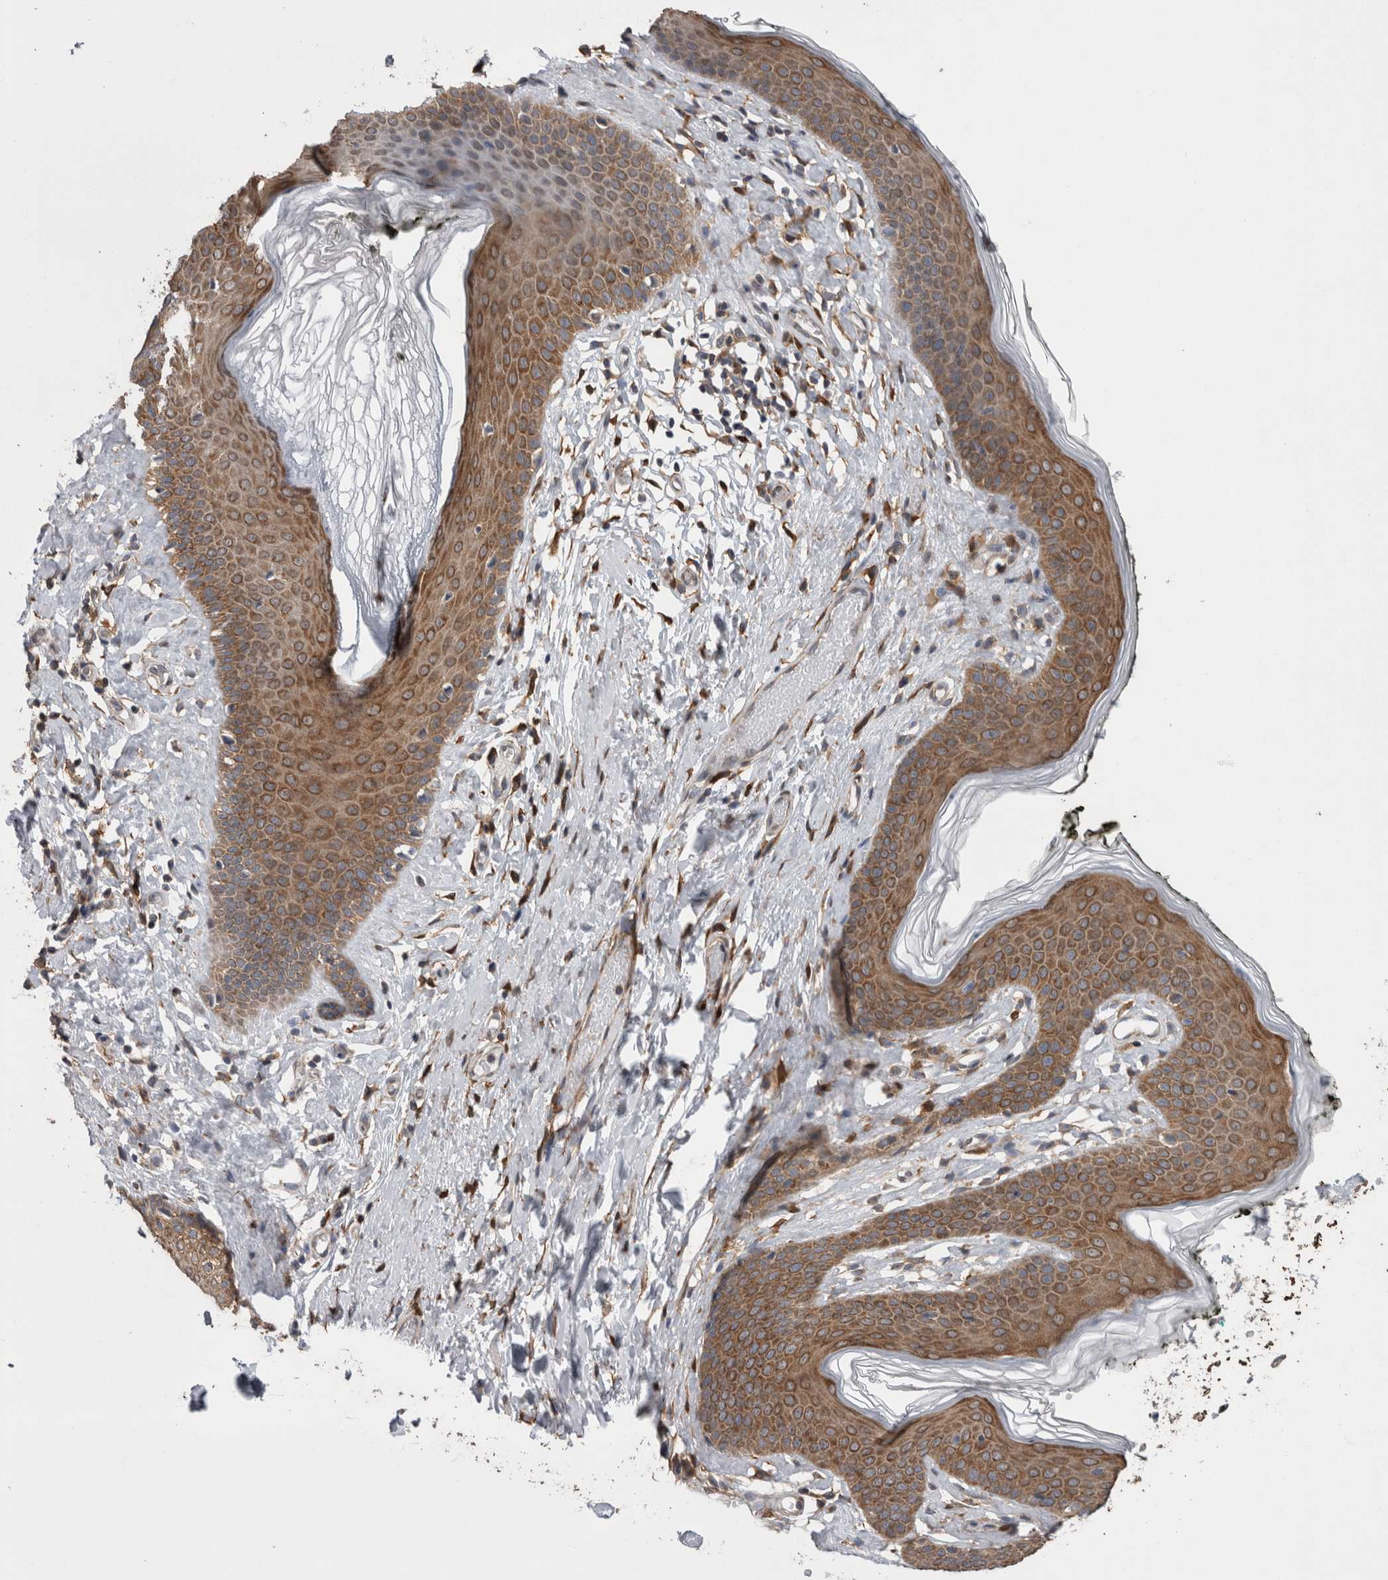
{"staining": {"intensity": "moderate", "quantity": ">75%", "location": "cytoplasmic/membranous"}, "tissue": "skin", "cell_type": "Epidermal cells", "image_type": "normal", "snomed": [{"axis": "morphology", "description": "Normal tissue, NOS"}, {"axis": "morphology", "description": "Inflammation, NOS"}, {"axis": "topography", "description": "Vulva"}], "caption": "This micrograph demonstrates immunohistochemistry staining of normal skin, with medium moderate cytoplasmic/membranous staining in approximately >75% of epidermal cells.", "gene": "DDX6", "patient": {"sex": "female", "age": 84}}